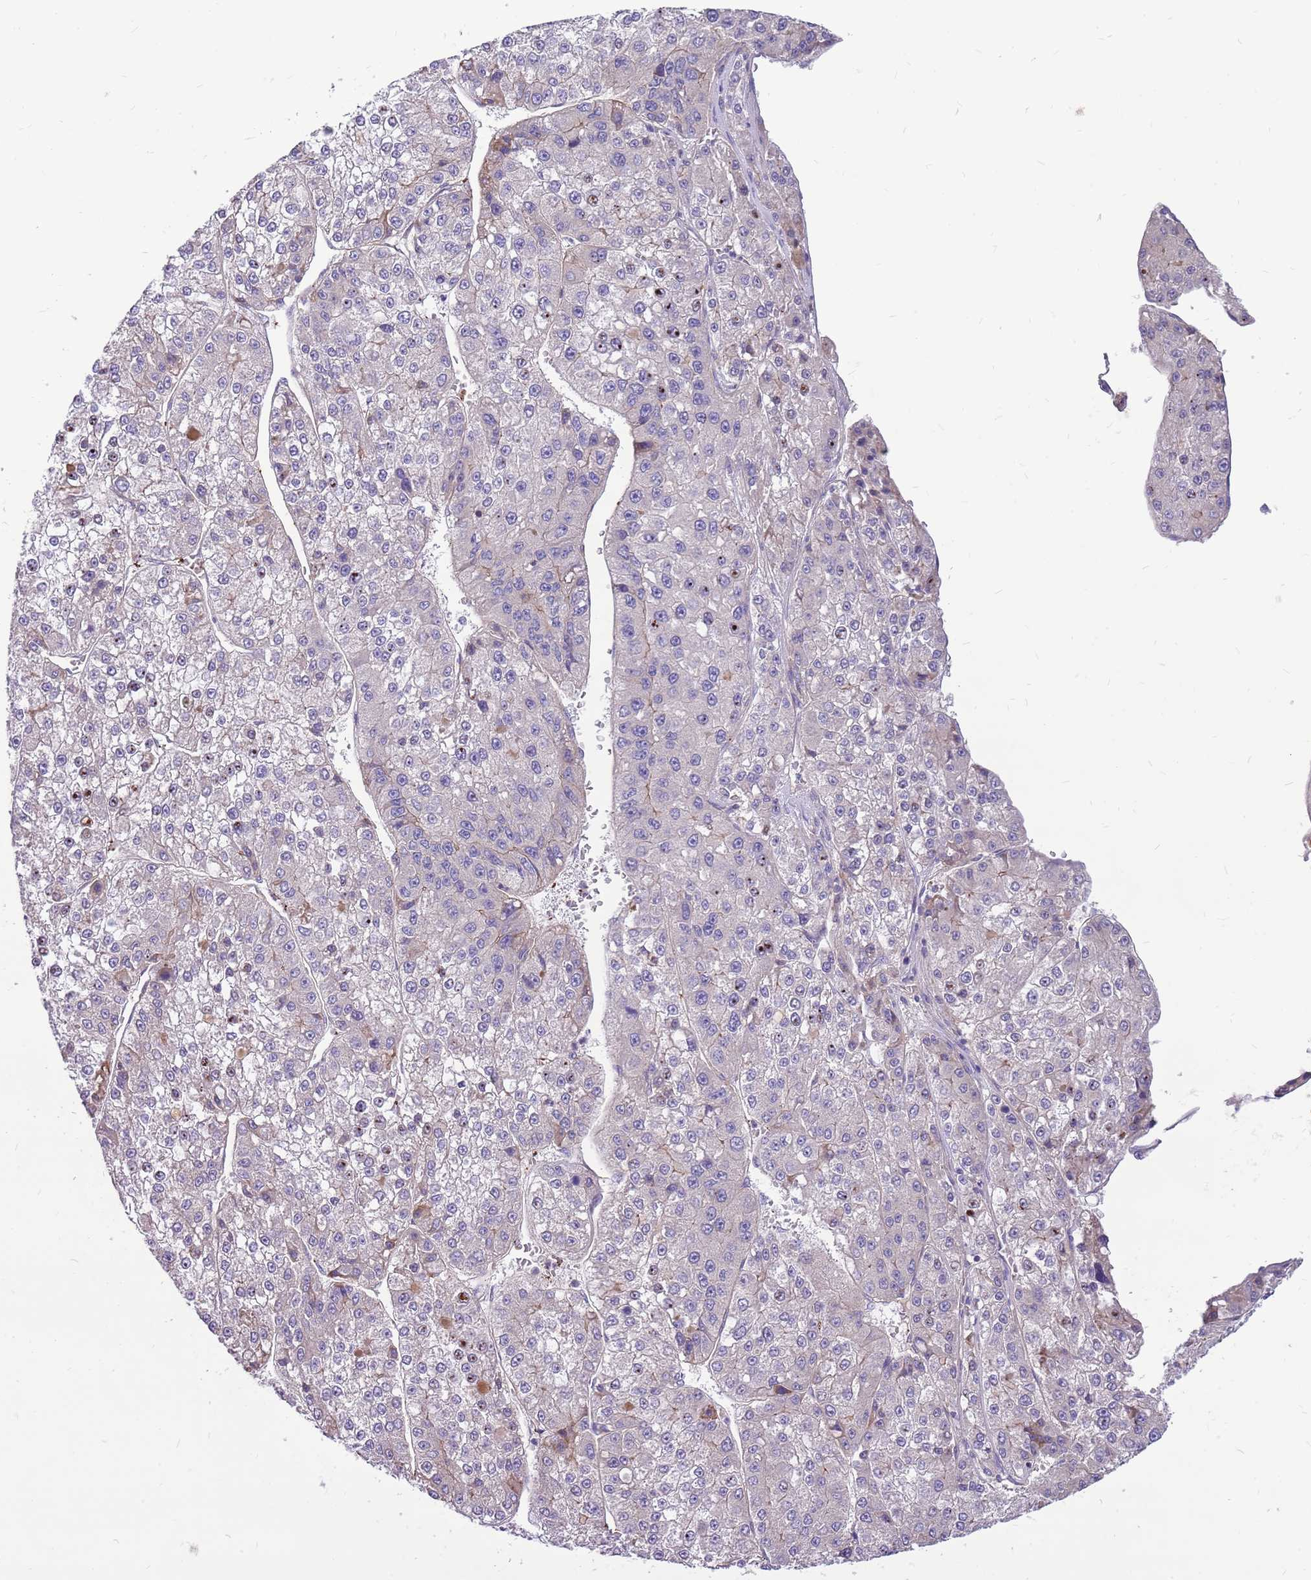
{"staining": {"intensity": "moderate", "quantity": "<25%", "location": "cytoplasmic/membranous"}, "tissue": "liver cancer", "cell_type": "Tumor cells", "image_type": "cancer", "snomed": [{"axis": "morphology", "description": "Carcinoma, Hepatocellular, NOS"}, {"axis": "topography", "description": "Liver"}], "caption": "A low amount of moderate cytoplasmic/membranous positivity is appreciated in approximately <25% of tumor cells in liver cancer (hepatocellular carcinoma) tissue.", "gene": "NTN4", "patient": {"sex": "female", "age": 73}}